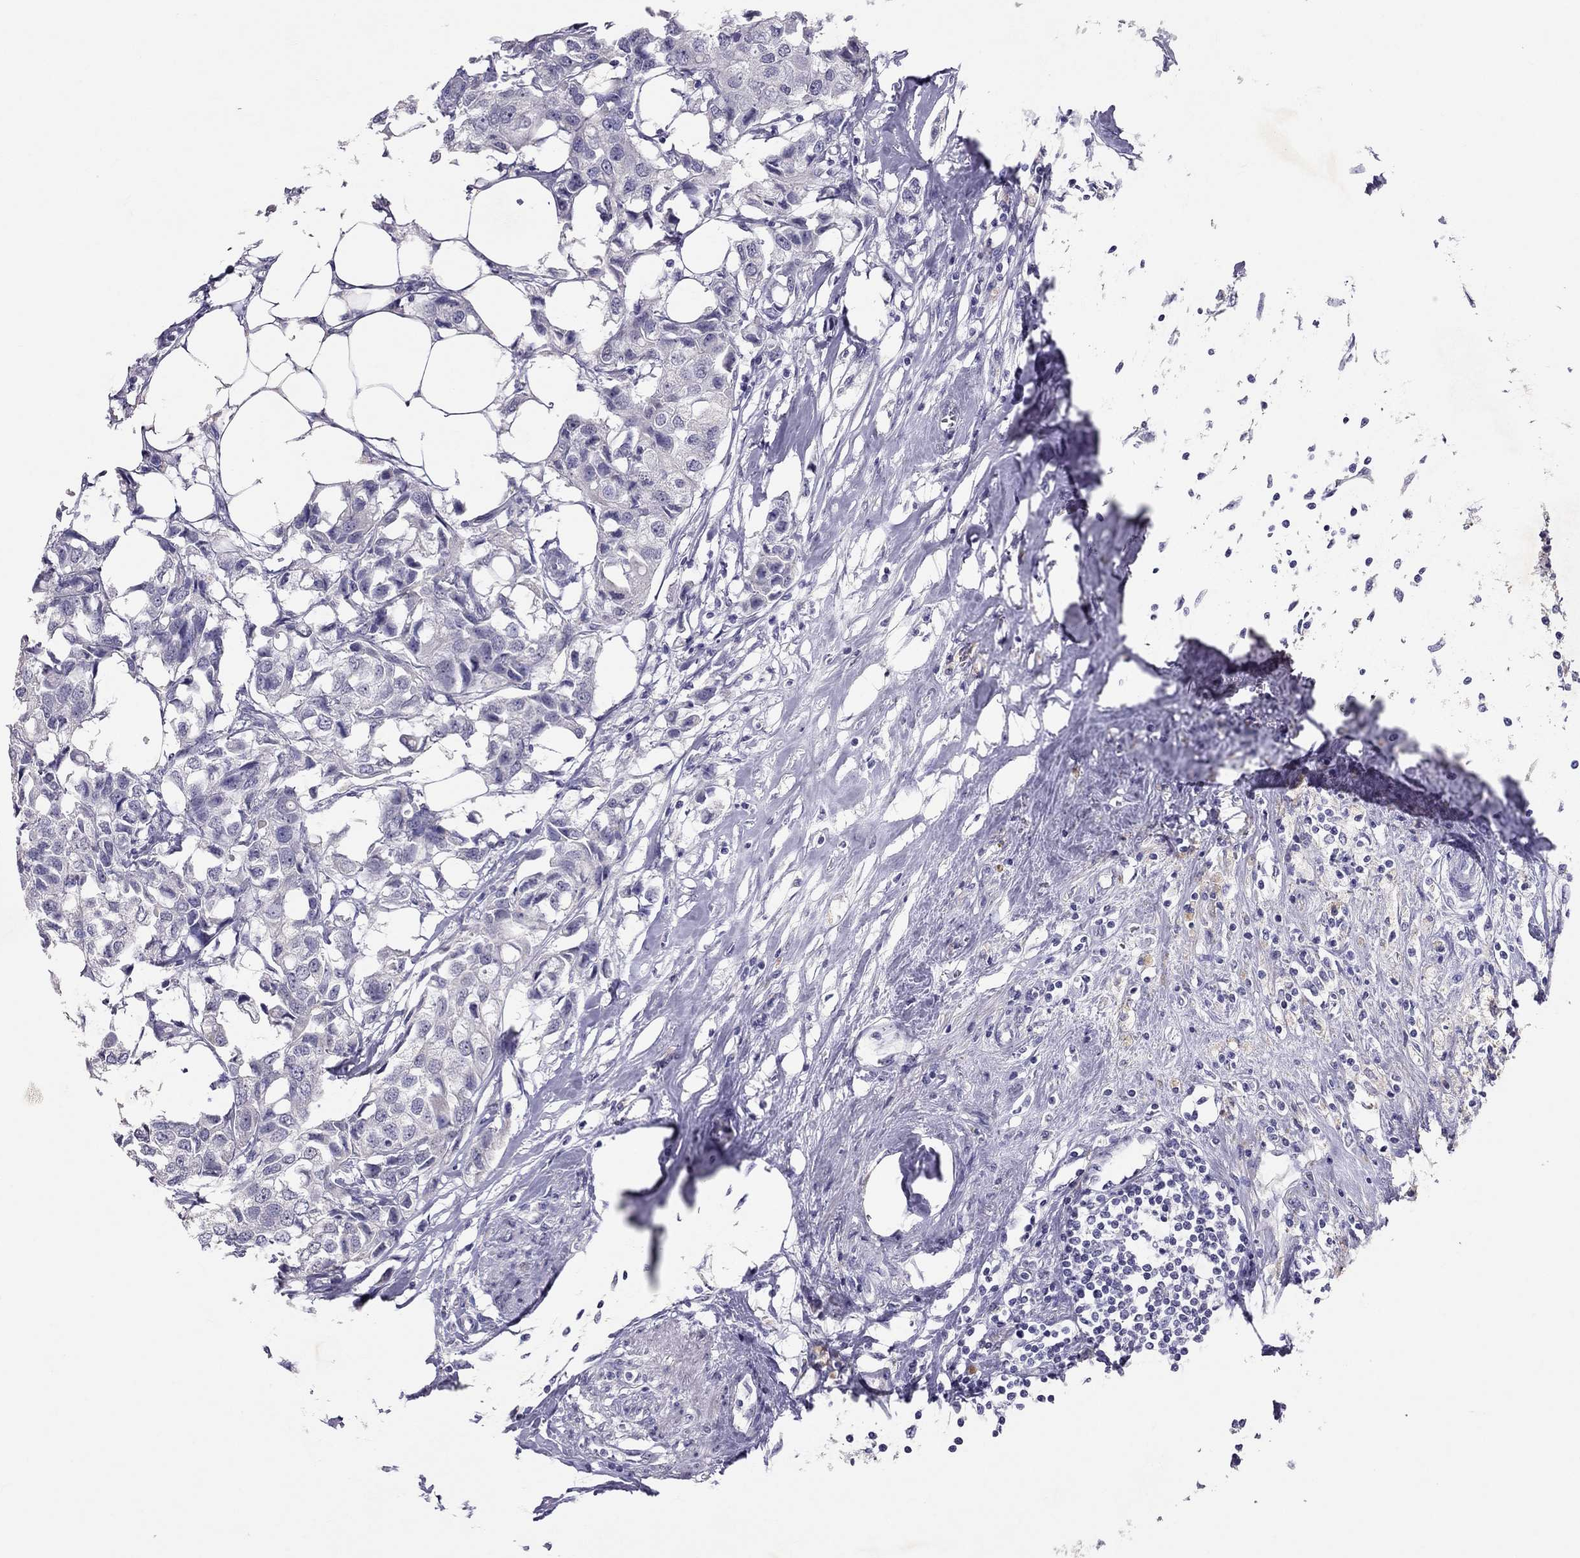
{"staining": {"intensity": "negative", "quantity": "none", "location": "none"}, "tissue": "breast cancer", "cell_type": "Tumor cells", "image_type": "cancer", "snomed": [{"axis": "morphology", "description": "Duct carcinoma"}, {"axis": "topography", "description": "Breast"}], "caption": "DAB immunohistochemical staining of breast infiltrating ductal carcinoma exhibits no significant positivity in tumor cells.", "gene": "PSMB11", "patient": {"sex": "female", "age": 80}}